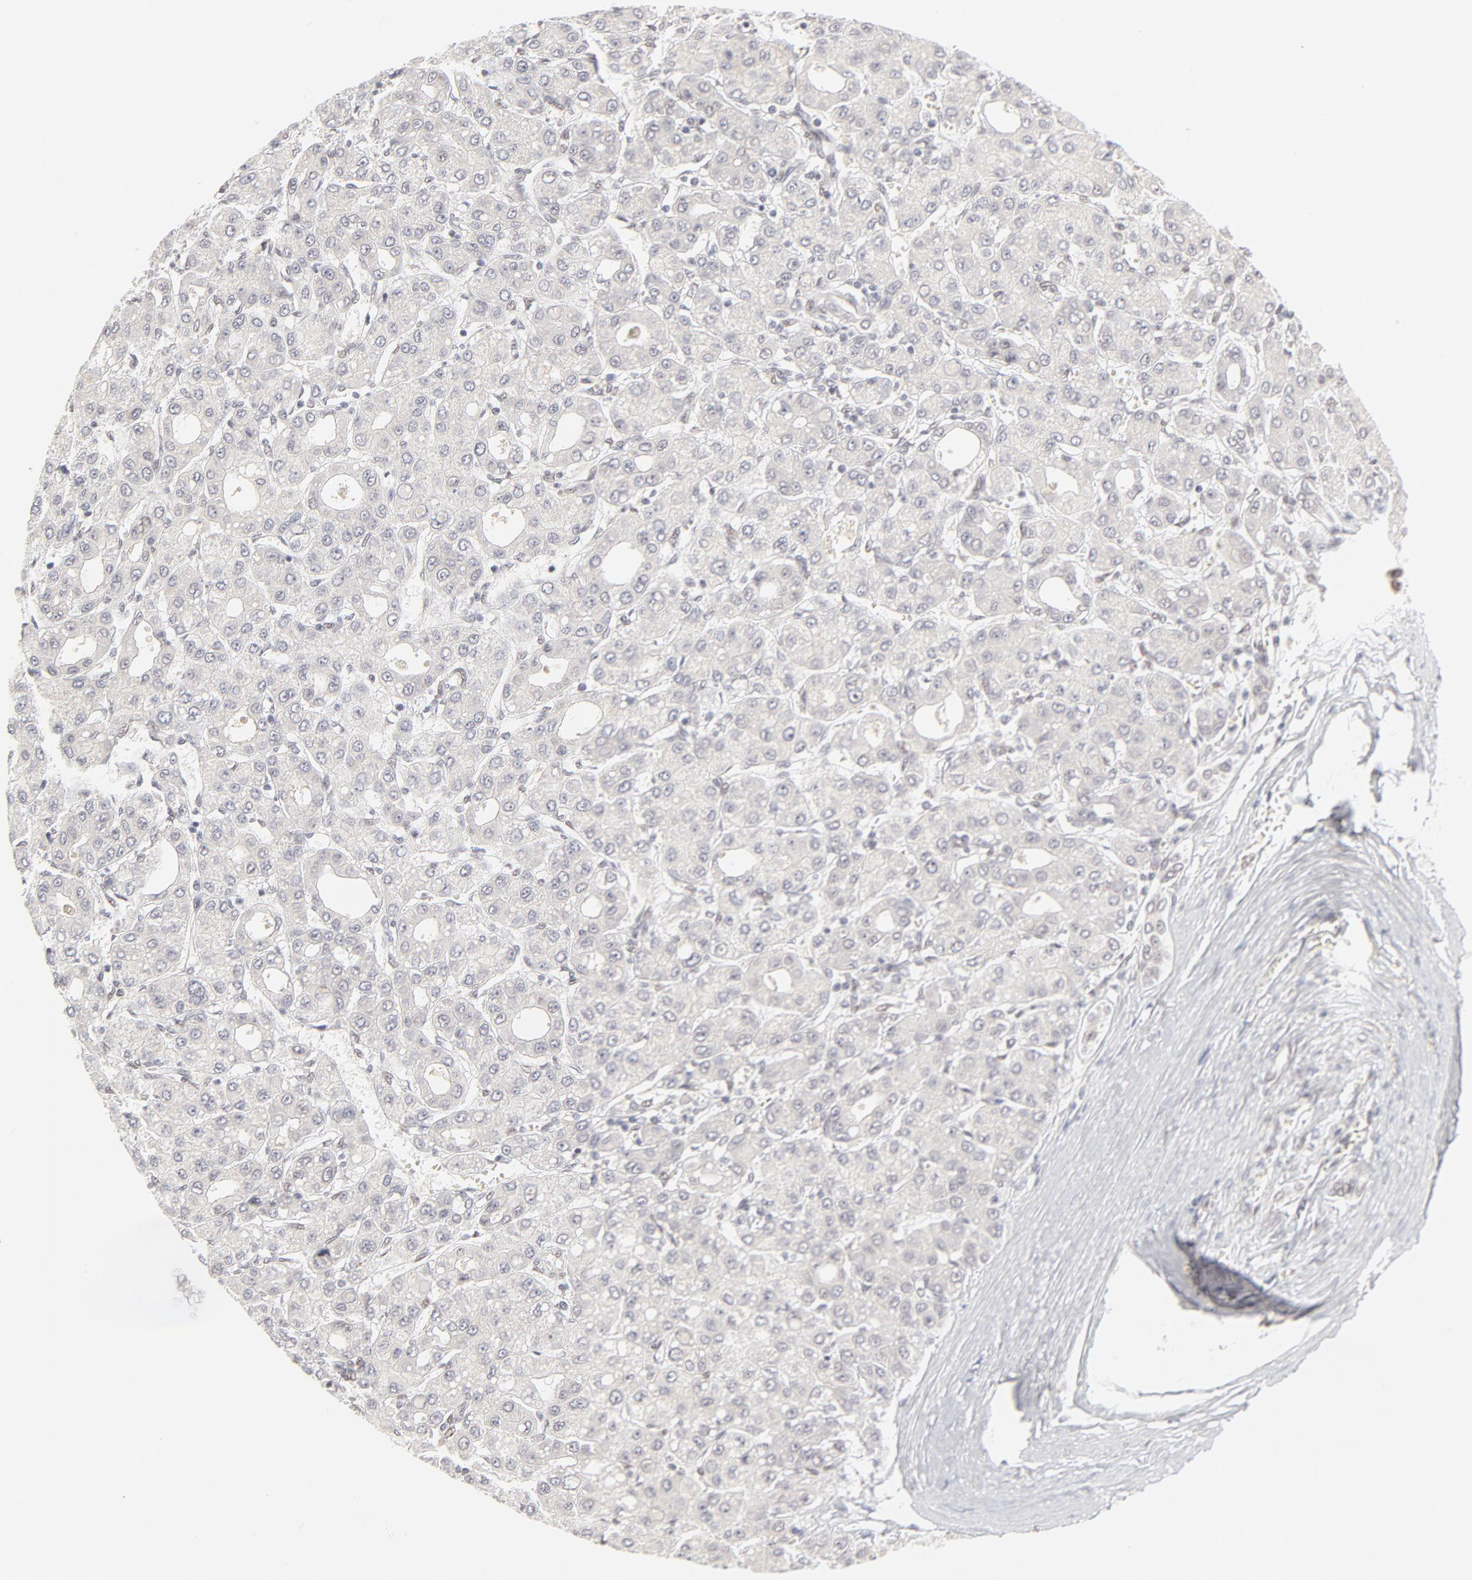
{"staining": {"intensity": "negative", "quantity": "none", "location": "none"}, "tissue": "liver cancer", "cell_type": "Tumor cells", "image_type": "cancer", "snomed": [{"axis": "morphology", "description": "Carcinoma, Hepatocellular, NOS"}, {"axis": "topography", "description": "Liver"}], "caption": "This is a photomicrograph of immunohistochemistry staining of liver cancer (hepatocellular carcinoma), which shows no expression in tumor cells.", "gene": "PBX3", "patient": {"sex": "male", "age": 69}}